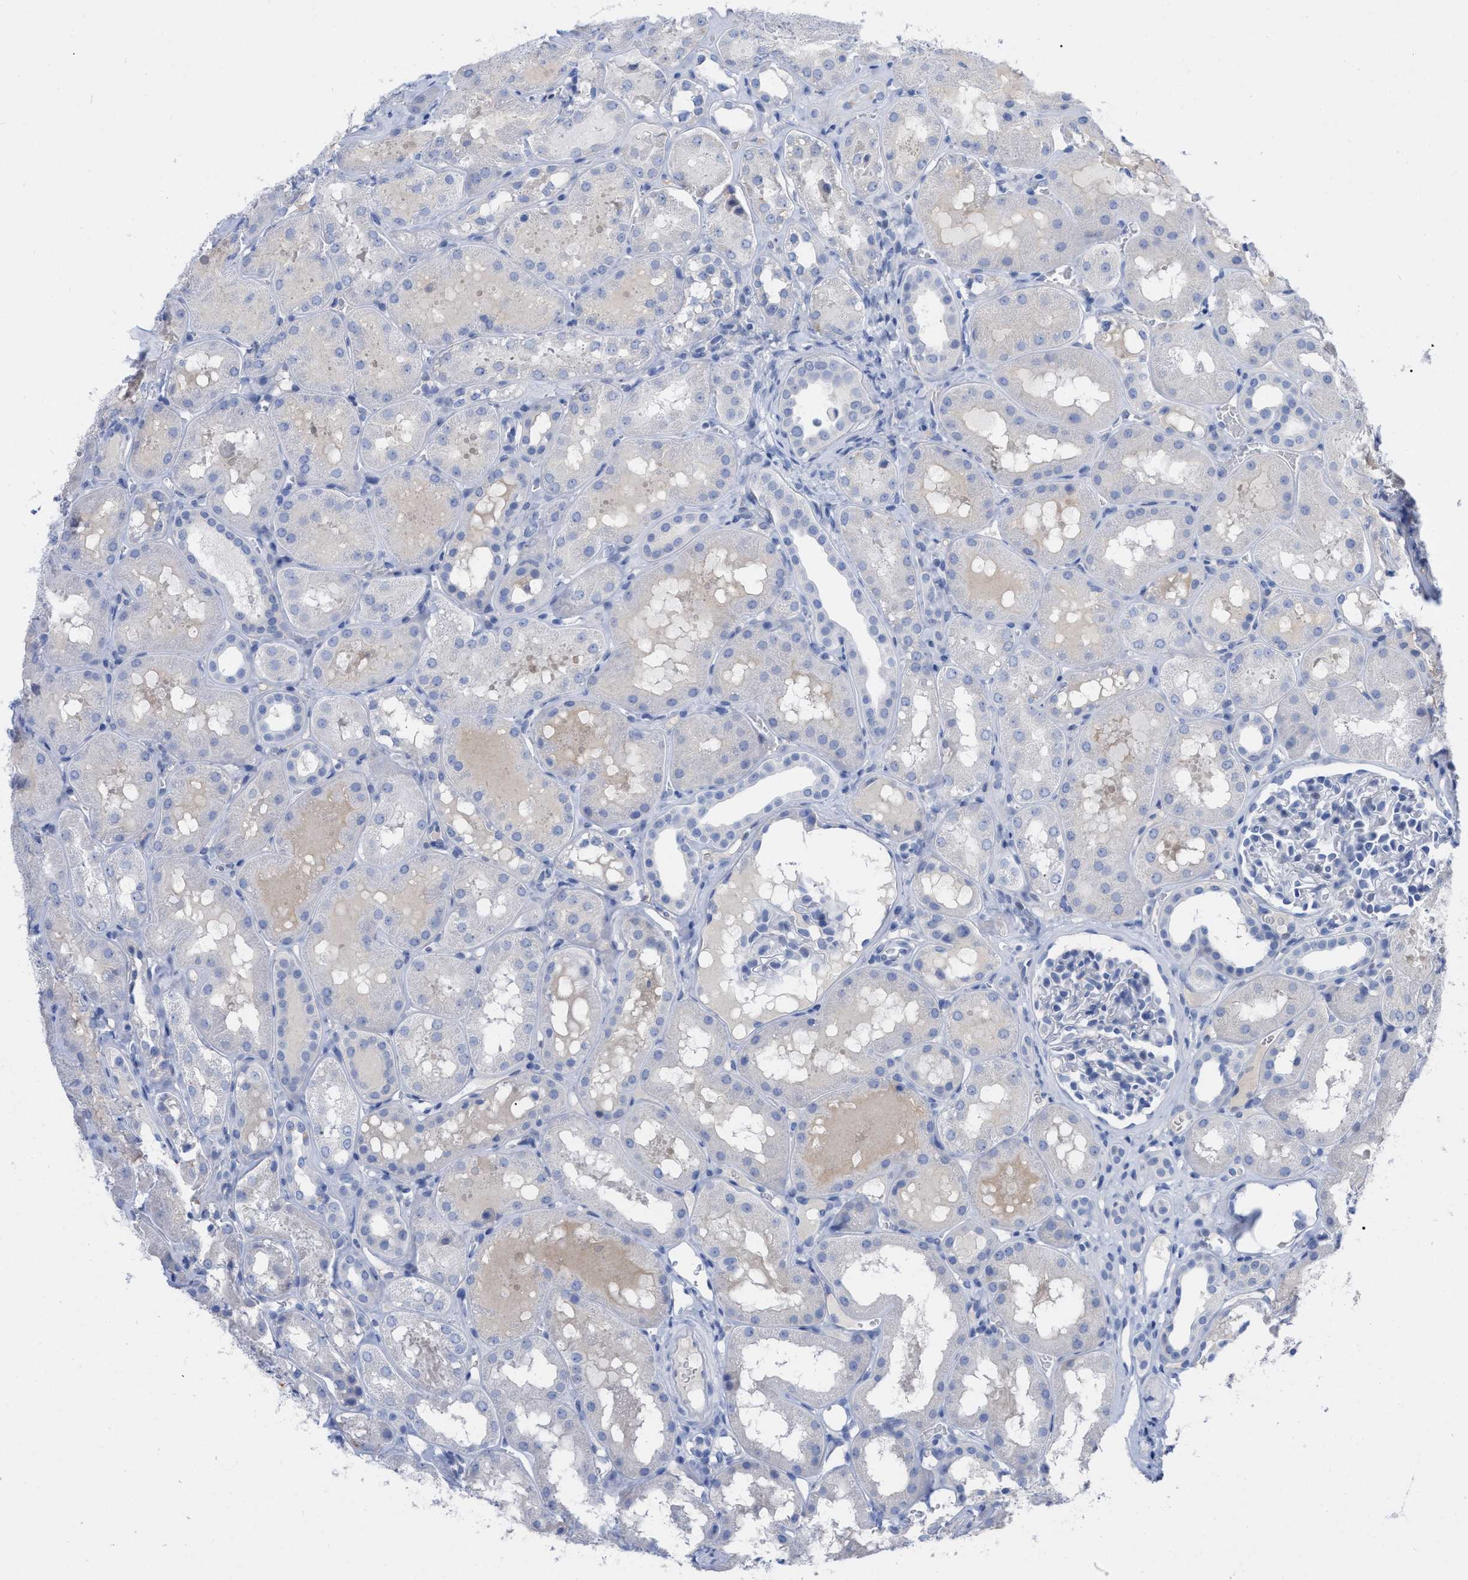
{"staining": {"intensity": "negative", "quantity": "none", "location": "none"}, "tissue": "kidney", "cell_type": "Cells in glomeruli", "image_type": "normal", "snomed": [{"axis": "morphology", "description": "Normal tissue, NOS"}, {"axis": "topography", "description": "Kidney"}, {"axis": "topography", "description": "Urinary bladder"}], "caption": "Cells in glomeruli are negative for brown protein staining in normal kidney.", "gene": "HAPLN1", "patient": {"sex": "male", "age": 16}}